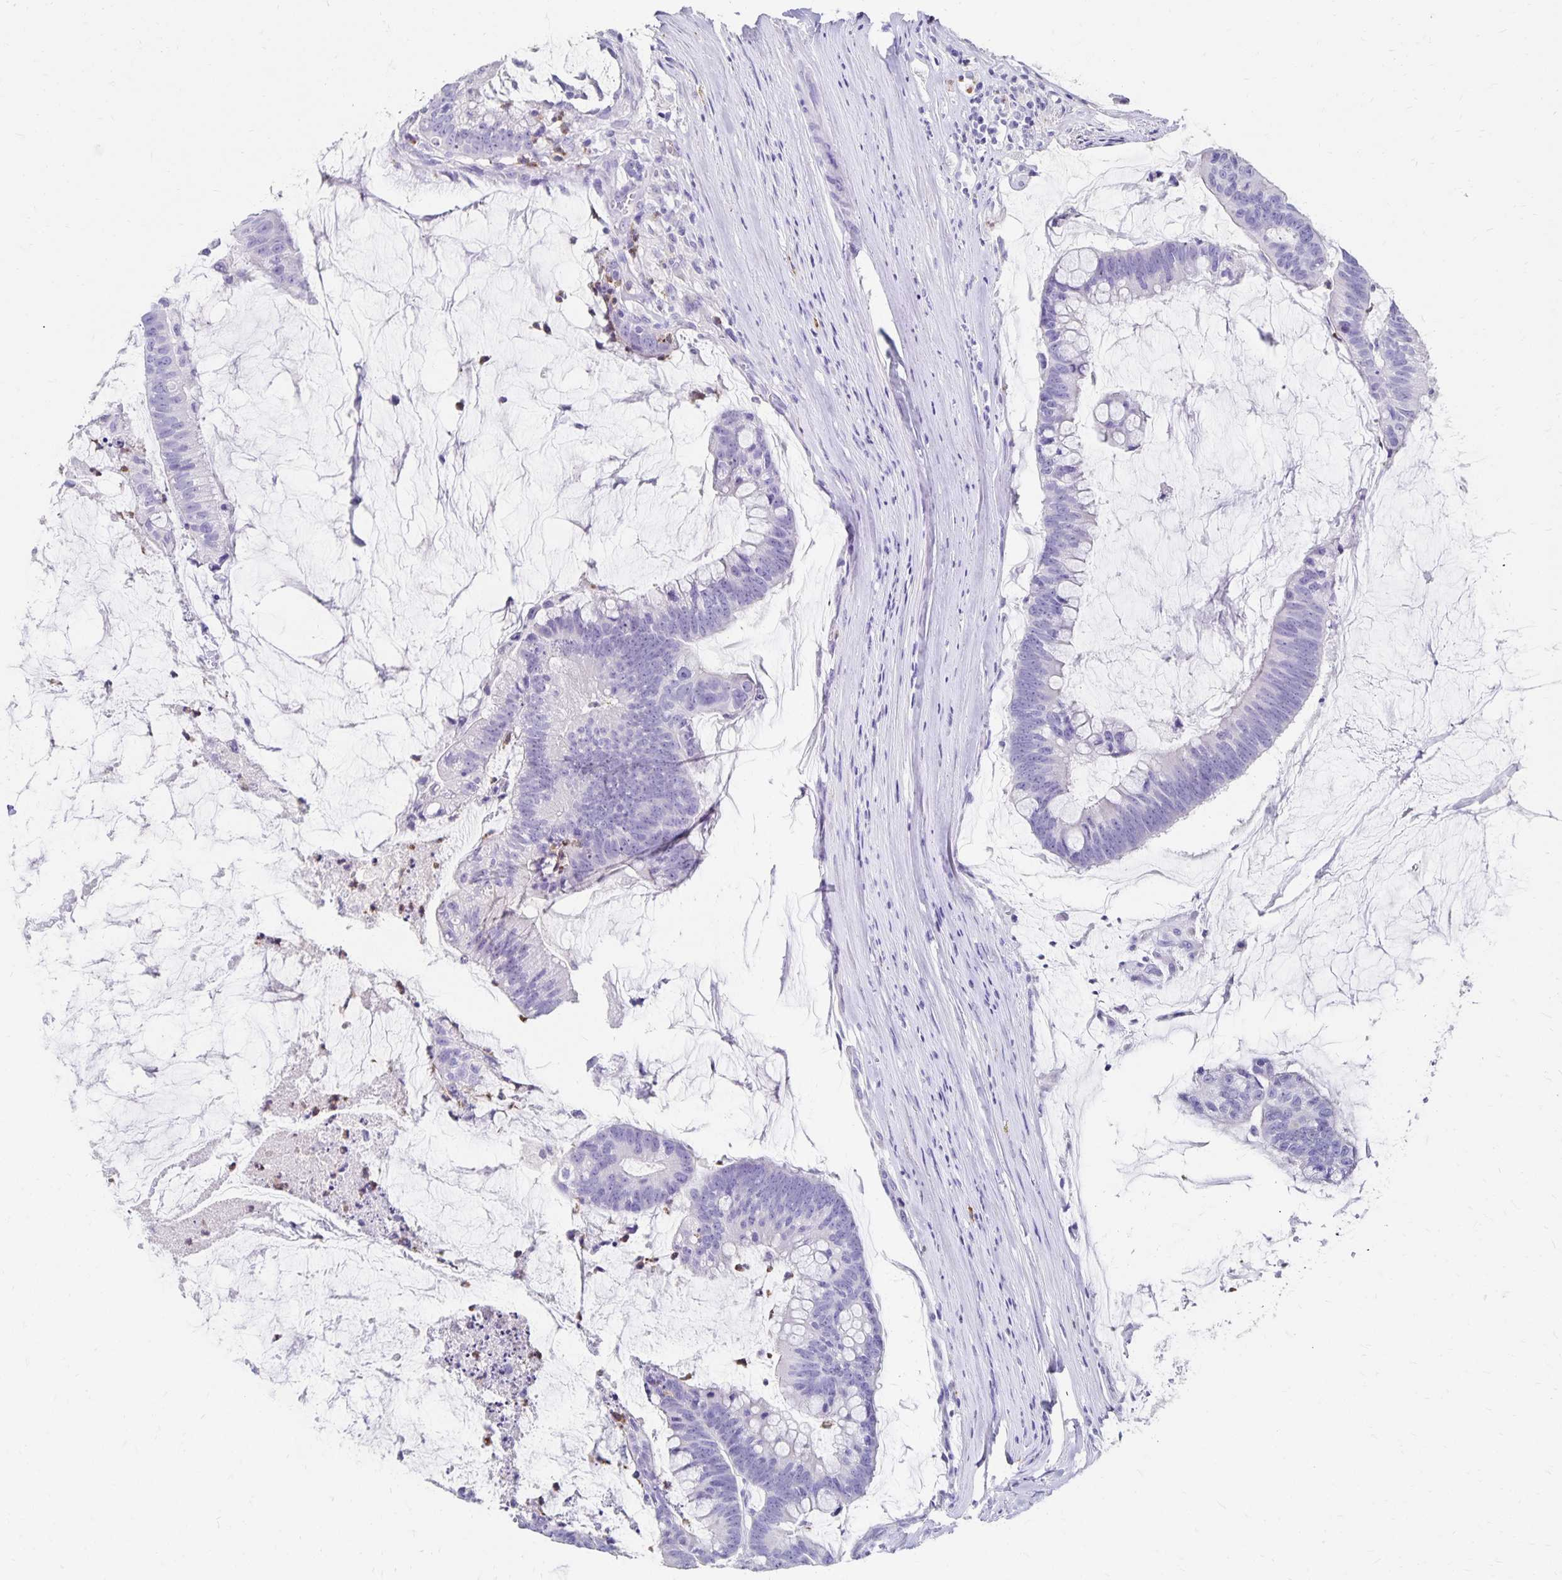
{"staining": {"intensity": "negative", "quantity": "none", "location": "none"}, "tissue": "colorectal cancer", "cell_type": "Tumor cells", "image_type": "cancer", "snomed": [{"axis": "morphology", "description": "Adenocarcinoma, NOS"}, {"axis": "topography", "description": "Colon"}], "caption": "Tumor cells are negative for brown protein staining in colorectal cancer.", "gene": "DYNLT4", "patient": {"sex": "male", "age": 62}}